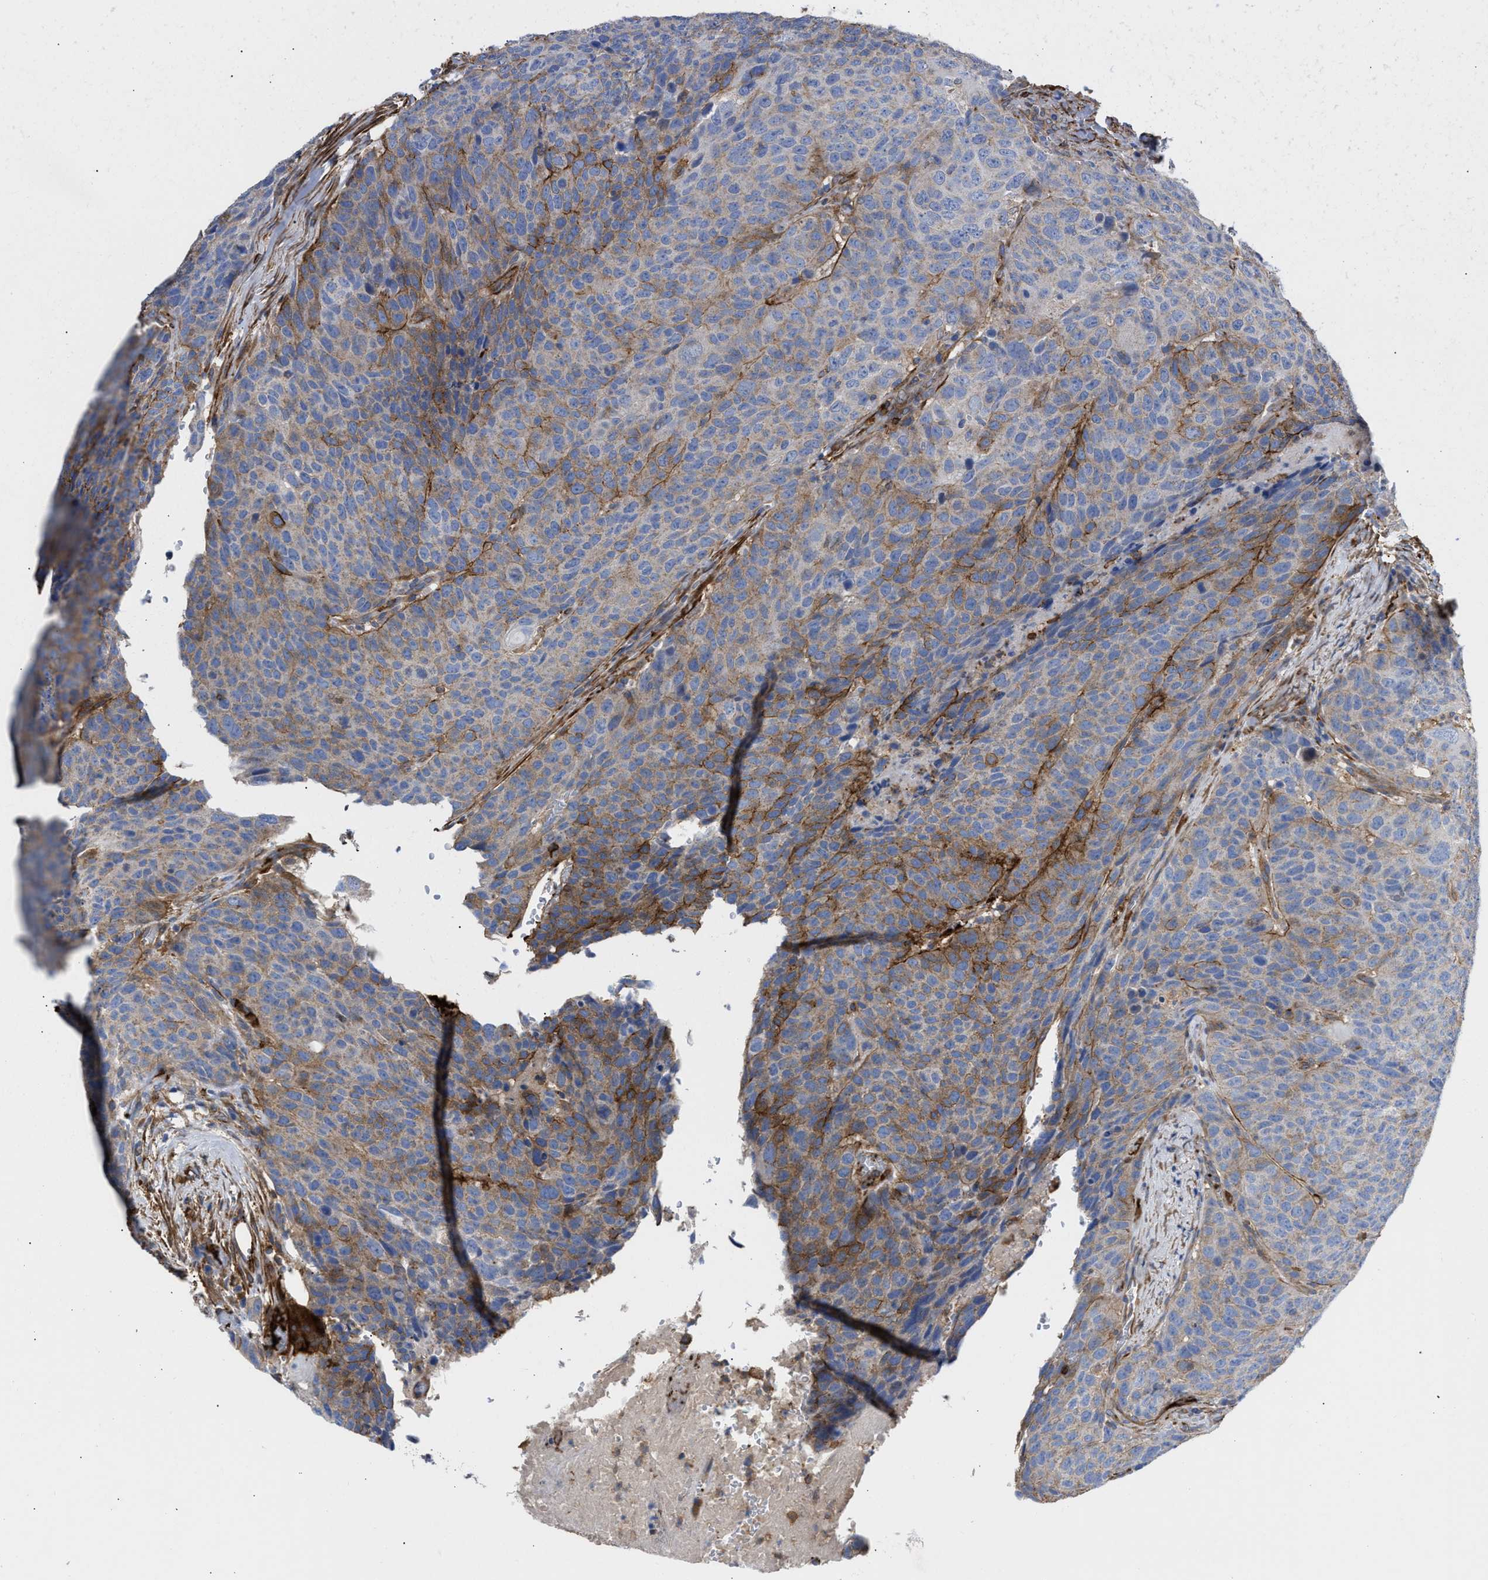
{"staining": {"intensity": "weak", "quantity": "<25%", "location": "cytoplasmic/membranous"}, "tissue": "head and neck cancer", "cell_type": "Tumor cells", "image_type": "cancer", "snomed": [{"axis": "morphology", "description": "Squamous cell carcinoma, NOS"}, {"axis": "topography", "description": "Head-Neck"}], "caption": "Tumor cells are negative for brown protein staining in head and neck cancer. (DAB (3,3'-diaminobenzidine) immunohistochemistry visualized using brightfield microscopy, high magnification).", "gene": "HS3ST5", "patient": {"sex": "male", "age": 66}}